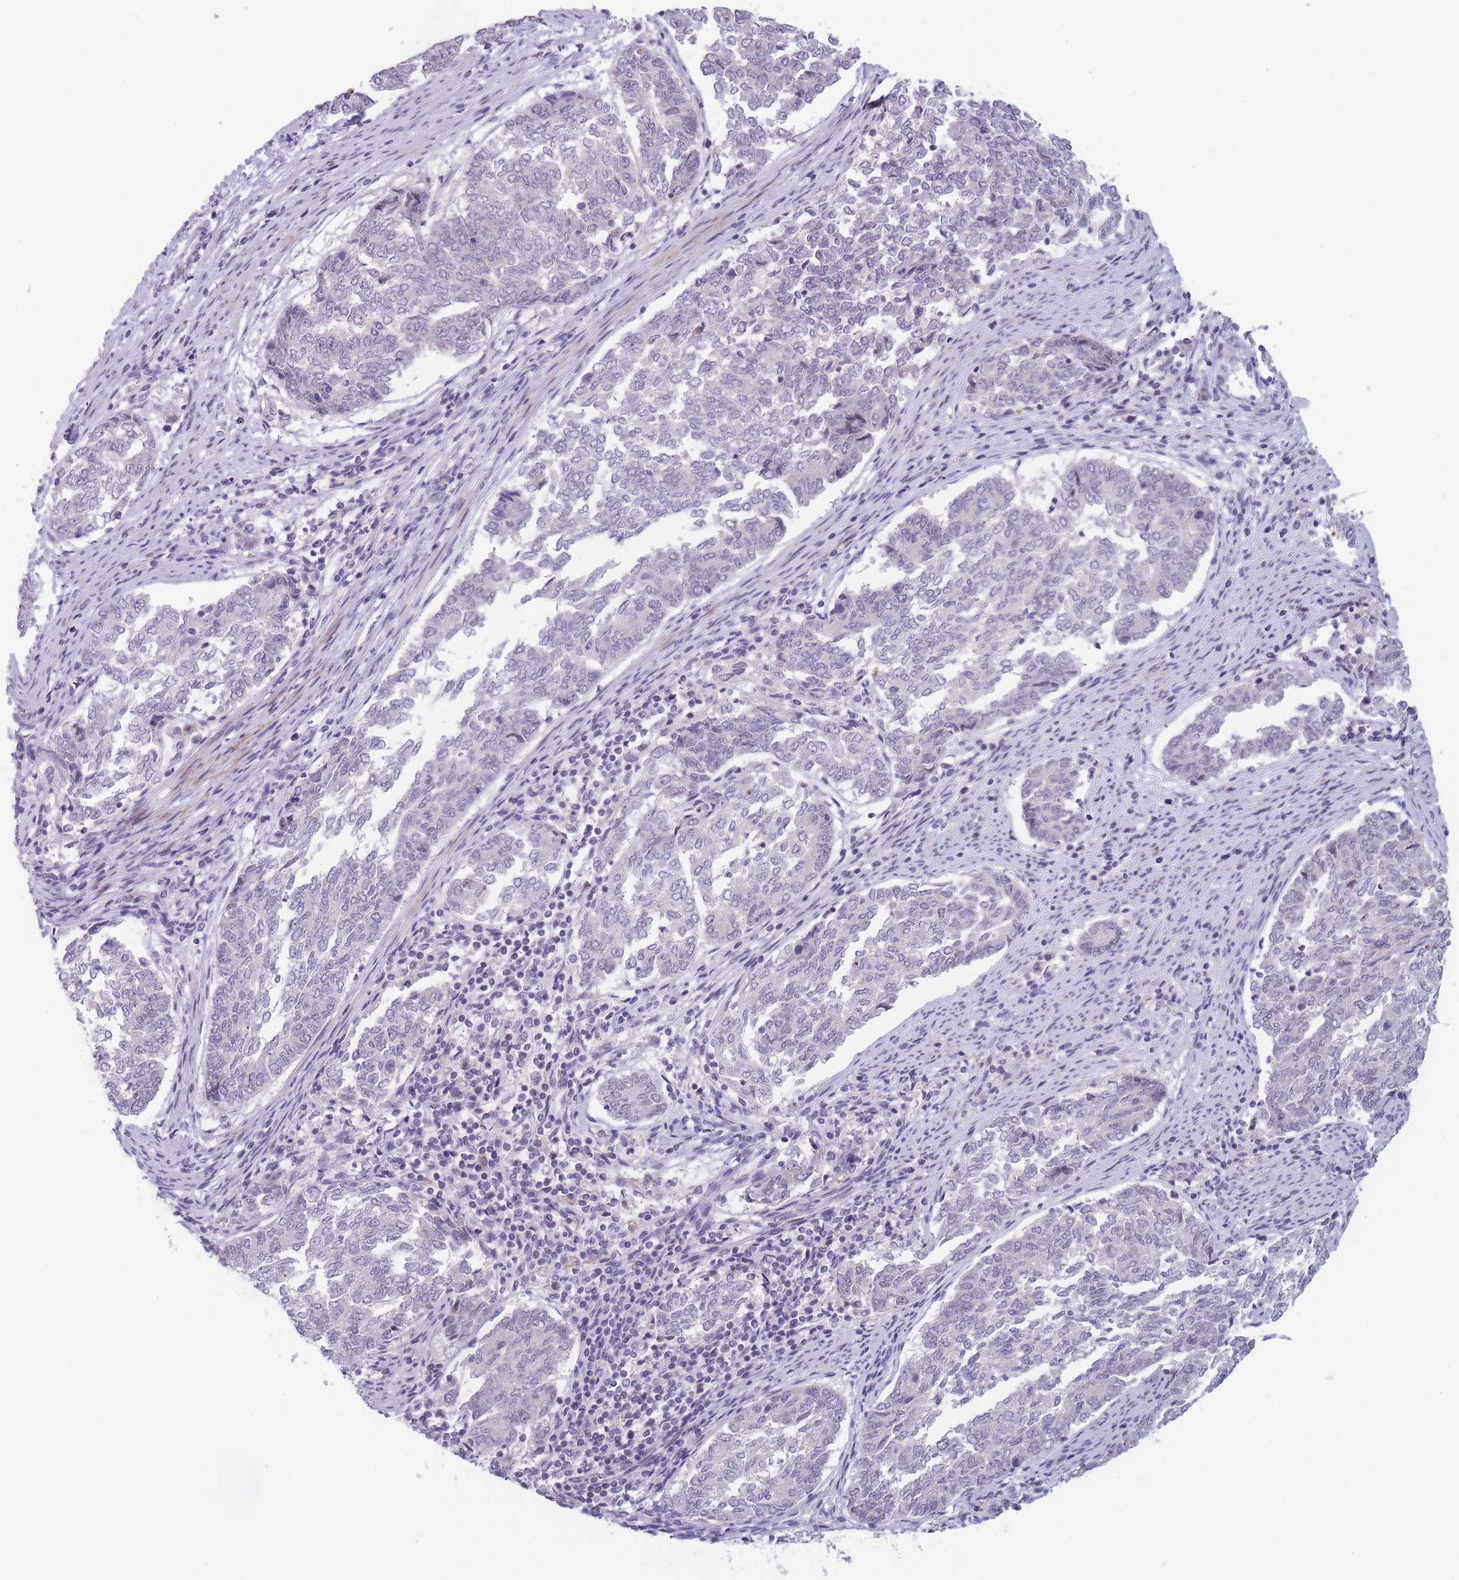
{"staining": {"intensity": "negative", "quantity": "none", "location": "none"}, "tissue": "endometrial cancer", "cell_type": "Tumor cells", "image_type": "cancer", "snomed": [{"axis": "morphology", "description": "Adenocarcinoma, NOS"}, {"axis": "topography", "description": "Endometrium"}], "caption": "High power microscopy image of an immunohistochemistry (IHC) image of endometrial cancer (adenocarcinoma), revealing no significant staining in tumor cells. Nuclei are stained in blue.", "gene": "DDX49", "patient": {"sex": "female", "age": 80}}